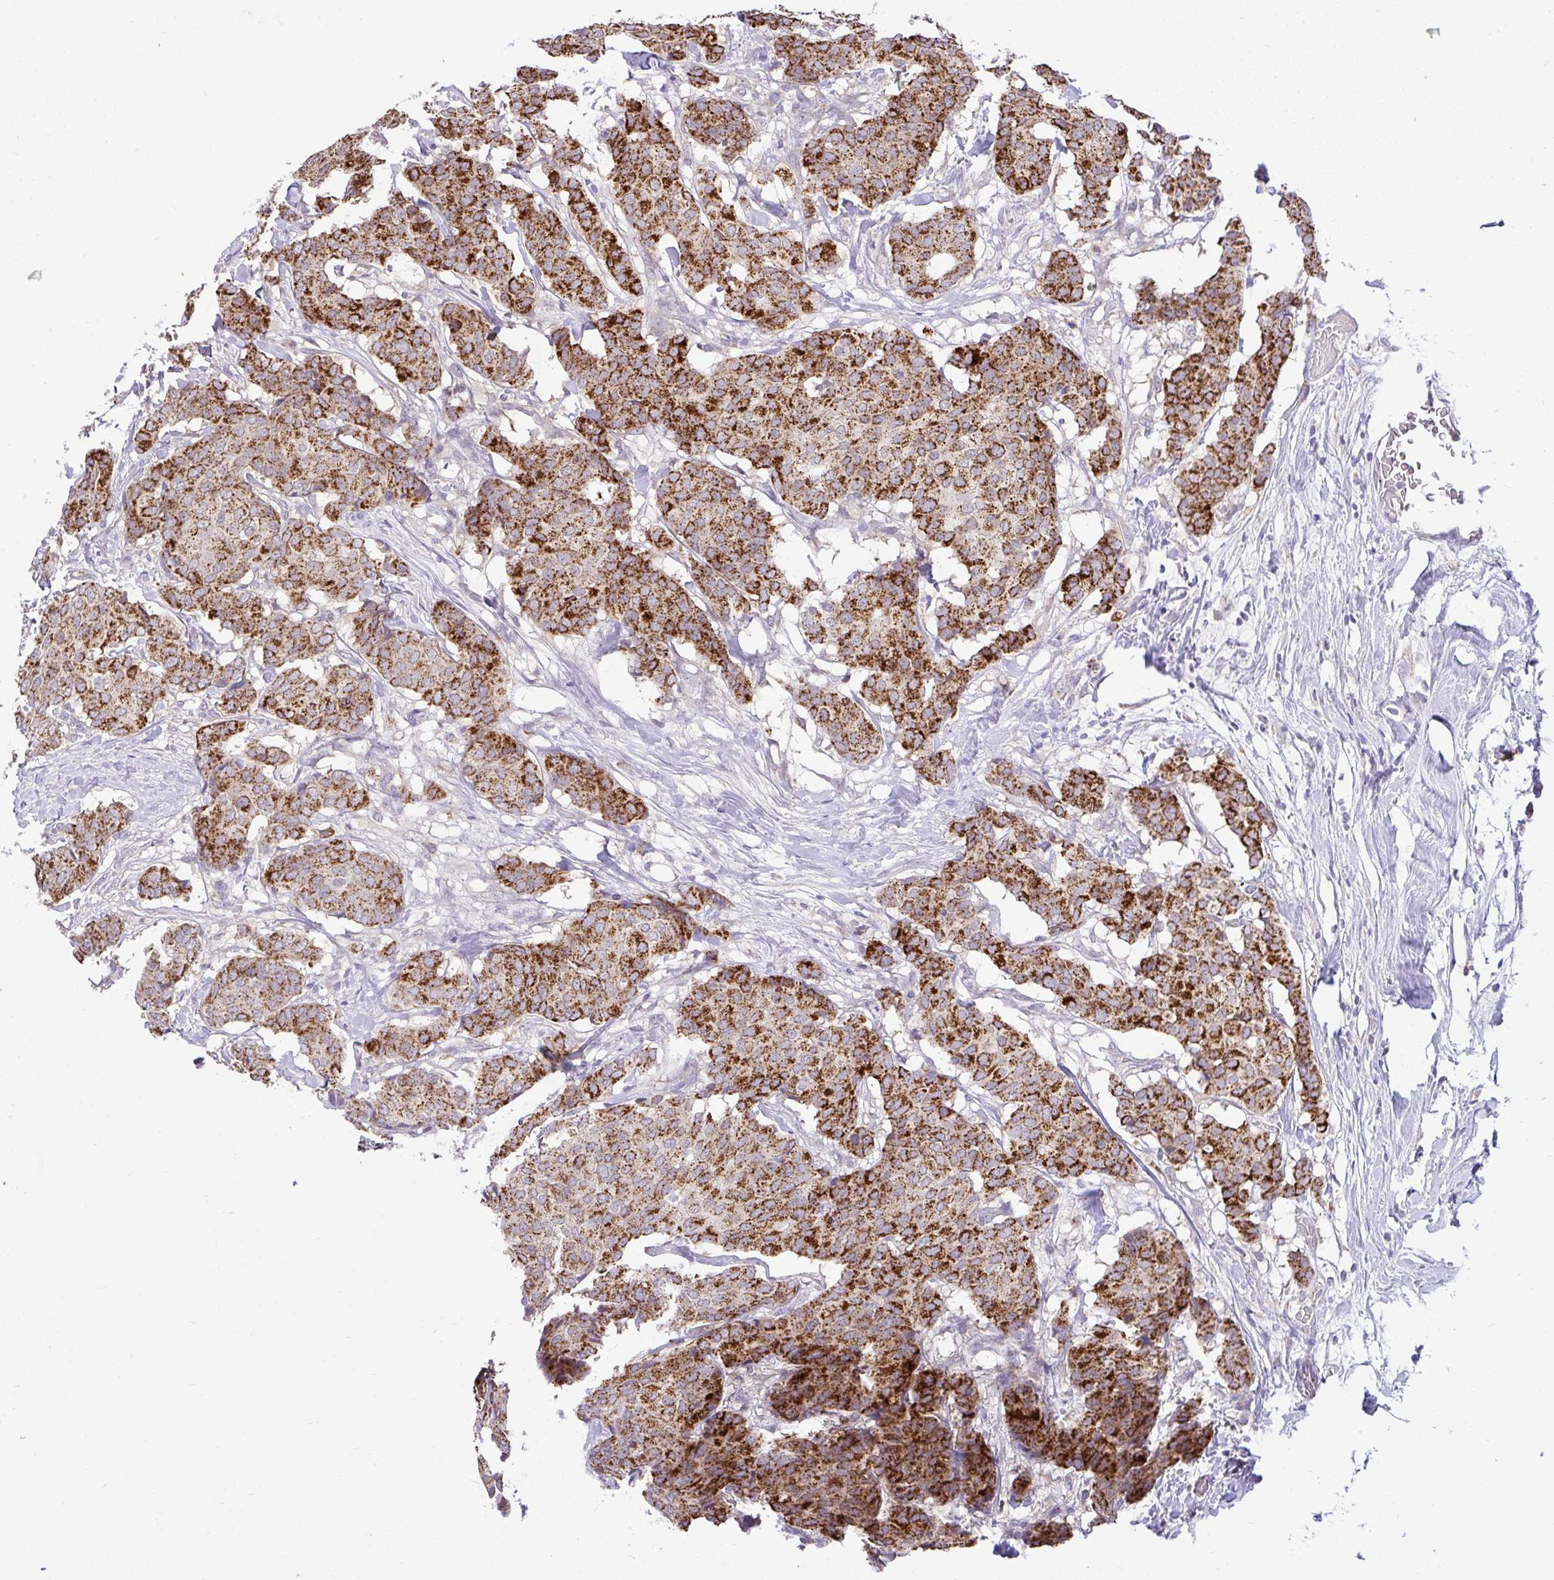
{"staining": {"intensity": "strong", "quantity": ">75%", "location": "cytoplasmic/membranous"}, "tissue": "breast cancer", "cell_type": "Tumor cells", "image_type": "cancer", "snomed": [{"axis": "morphology", "description": "Duct carcinoma"}, {"axis": "topography", "description": "Breast"}], "caption": "DAB immunohistochemical staining of human breast cancer (infiltrating ductal carcinoma) reveals strong cytoplasmic/membranous protein staining in approximately >75% of tumor cells.", "gene": "PYCR2", "patient": {"sex": "female", "age": 75}}